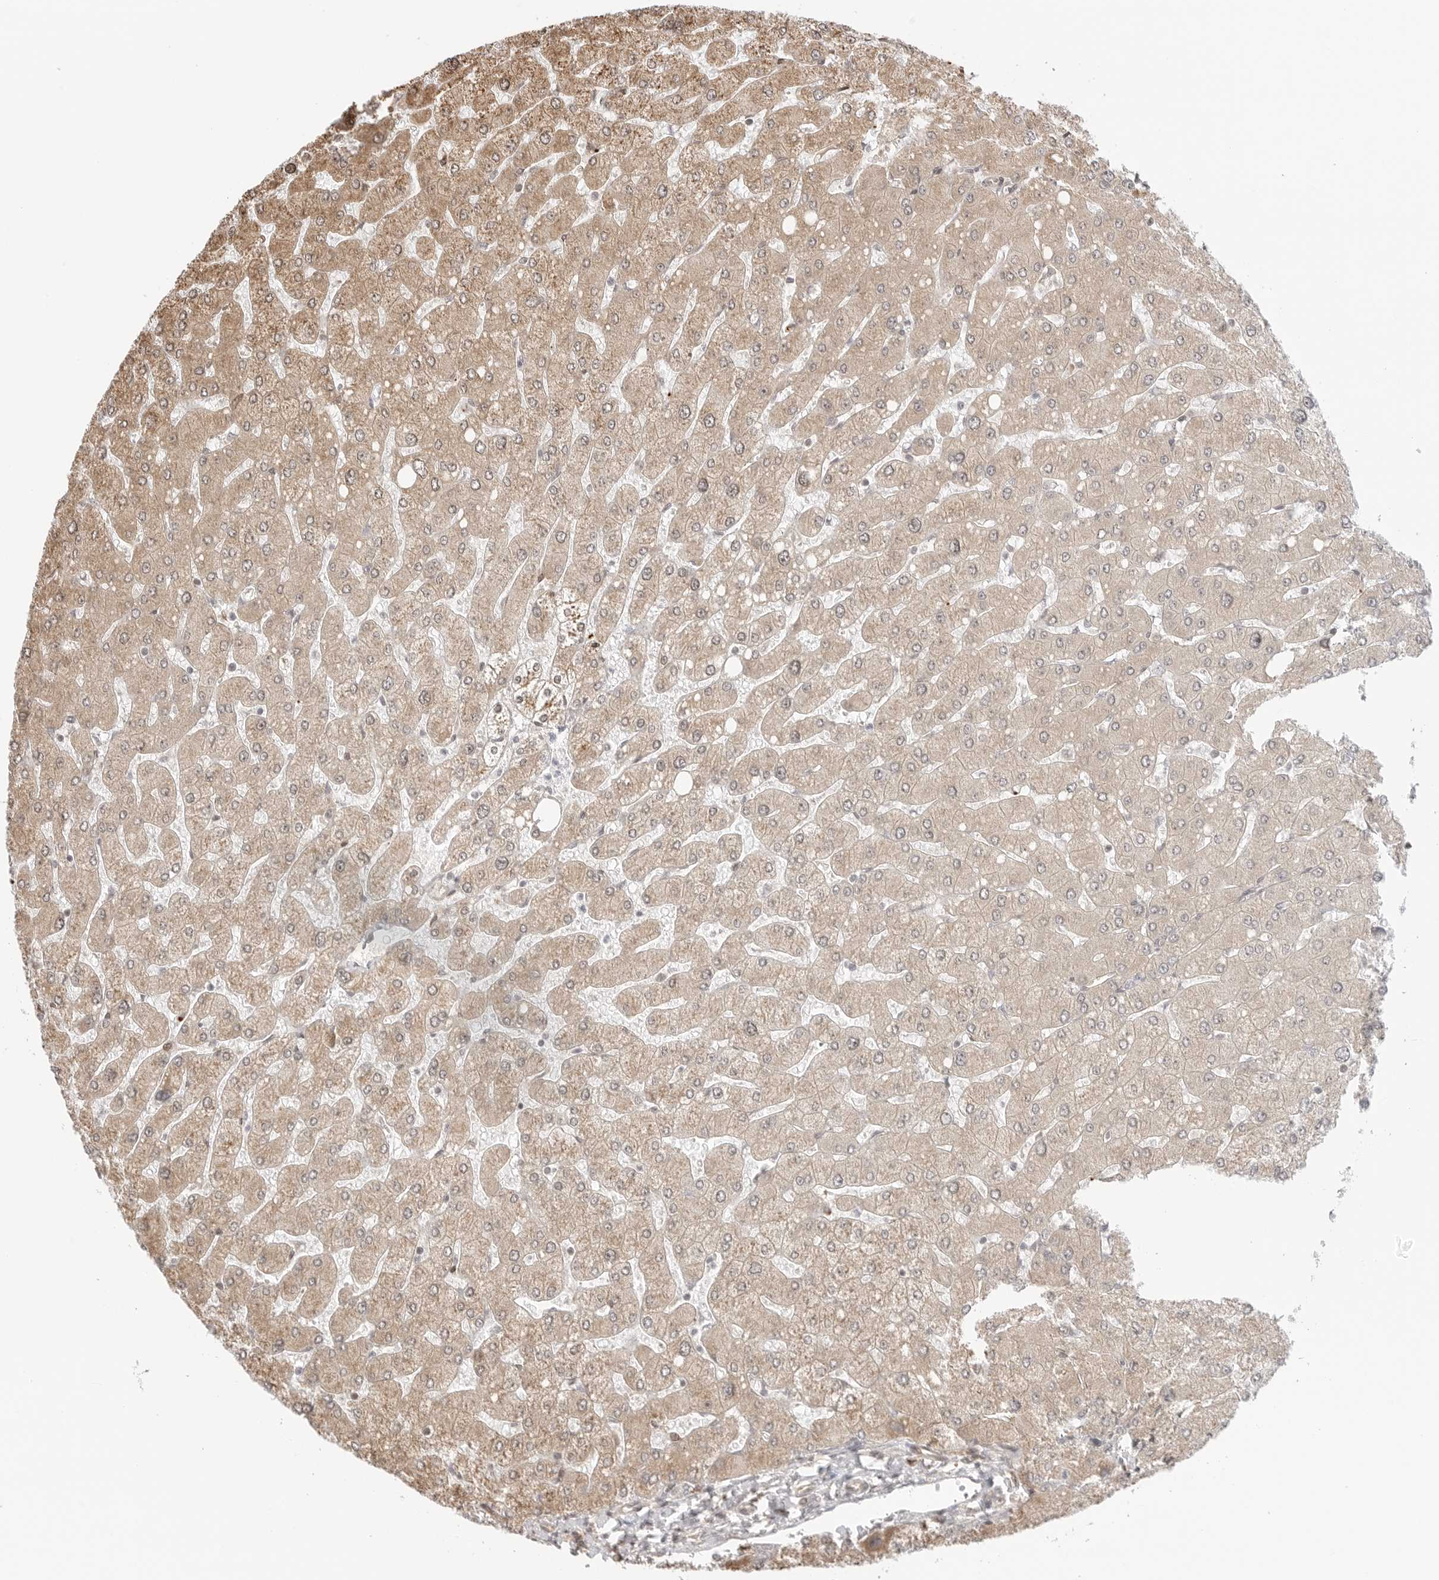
{"staining": {"intensity": "negative", "quantity": "none", "location": "none"}, "tissue": "liver", "cell_type": "Cholangiocytes", "image_type": "normal", "snomed": [{"axis": "morphology", "description": "Normal tissue, NOS"}, {"axis": "topography", "description": "Liver"}], "caption": "Immunohistochemistry (IHC) of normal liver reveals no staining in cholangiocytes.", "gene": "FKBP14", "patient": {"sex": "male", "age": 55}}